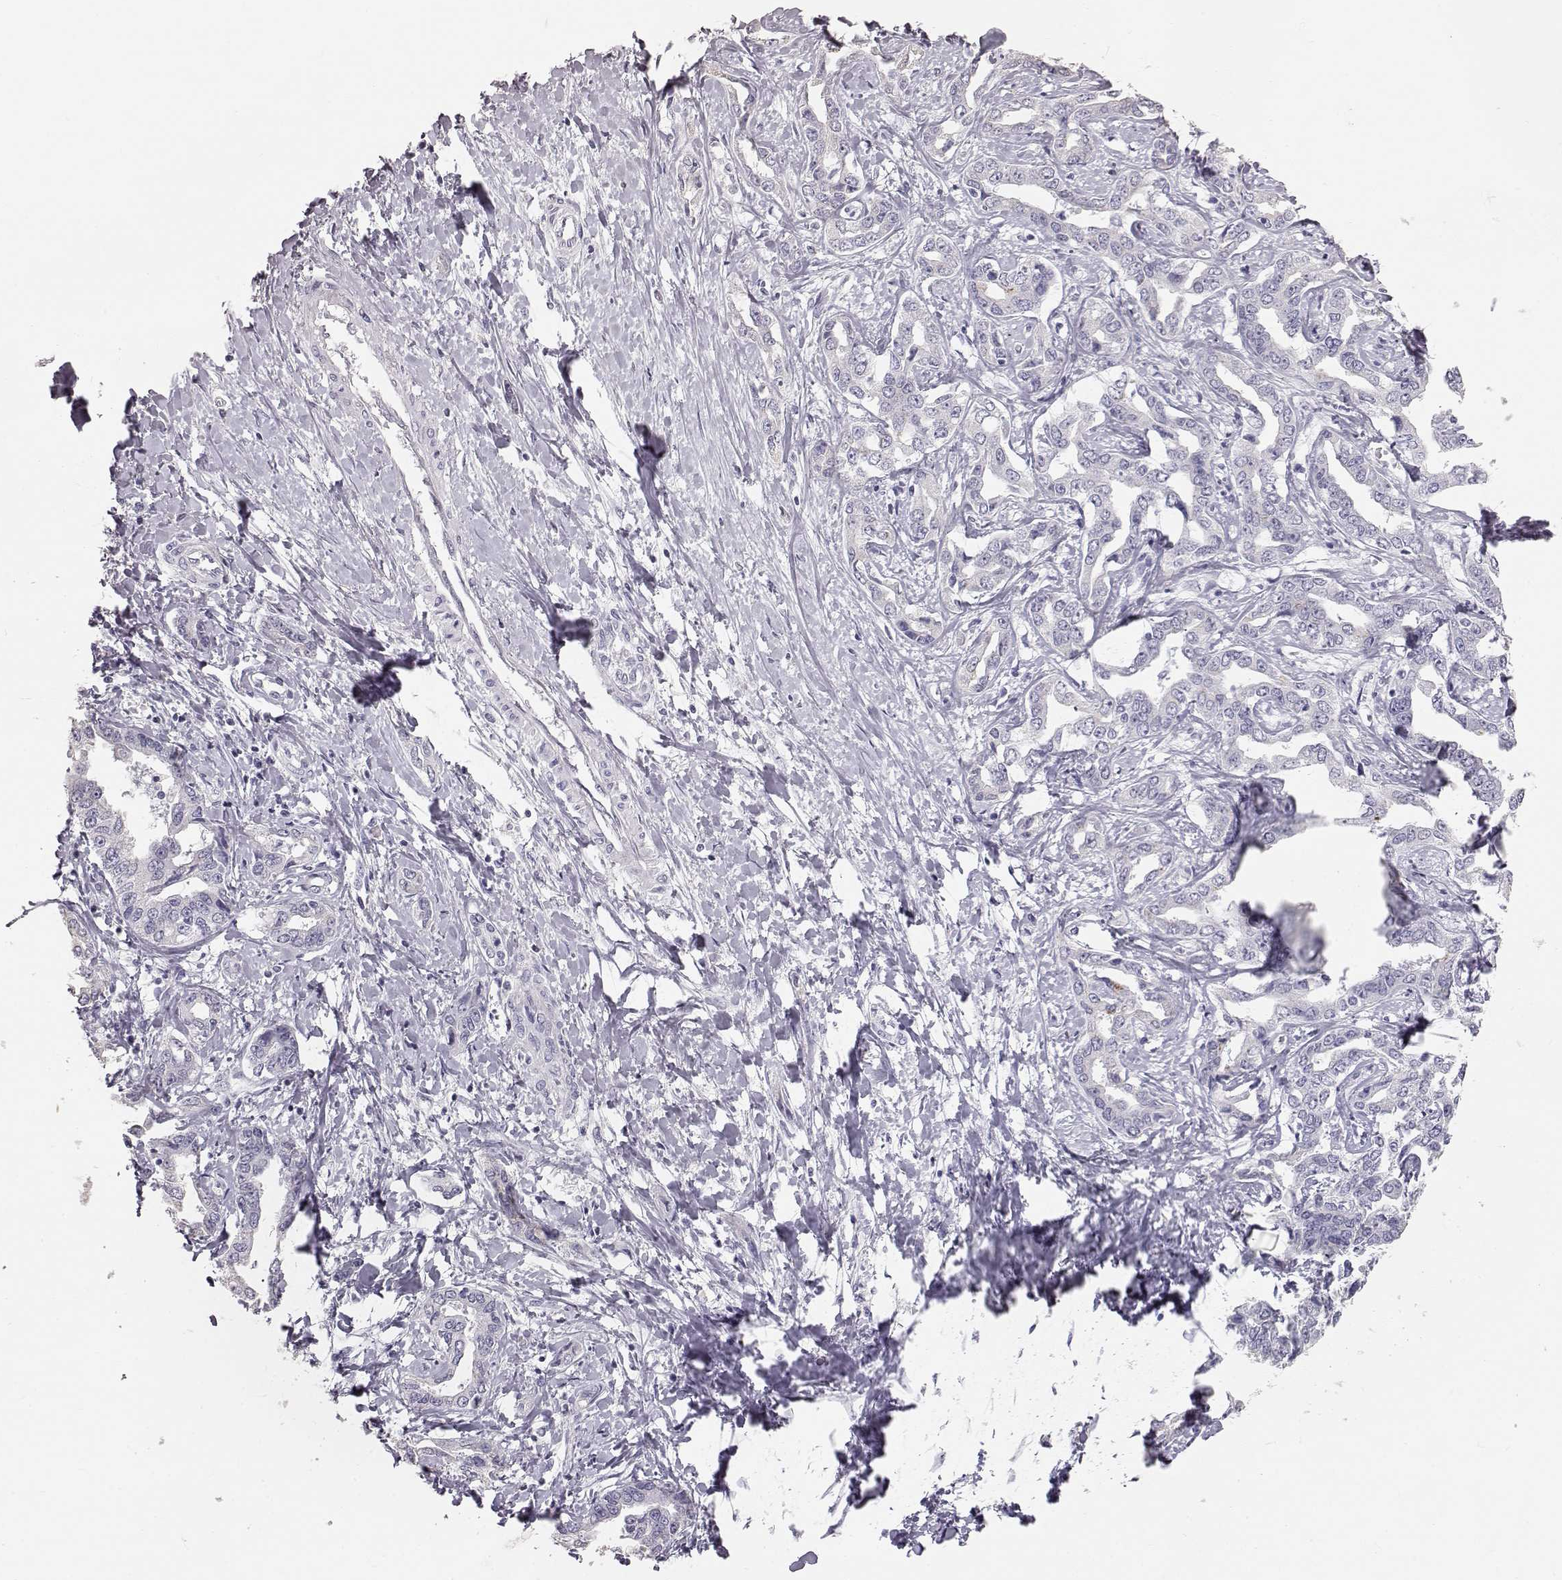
{"staining": {"intensity": "negative", "quantity": "none", "location": "none"}, "tissue": "liver cancer", "cell_type": "Tumor cells", "image_type": "cancer", "snomed": [{"axis": "morphology", "description": "Cholangiocarcinoma"}, {"axis": "topography", "description": "Liver"}], "caption": "Liver cancer was stained to show a protein in brown. There is no significant expression in tumor cells.", "gene": "KRT33A", "patient": {"sex": "male", "age": 59}}